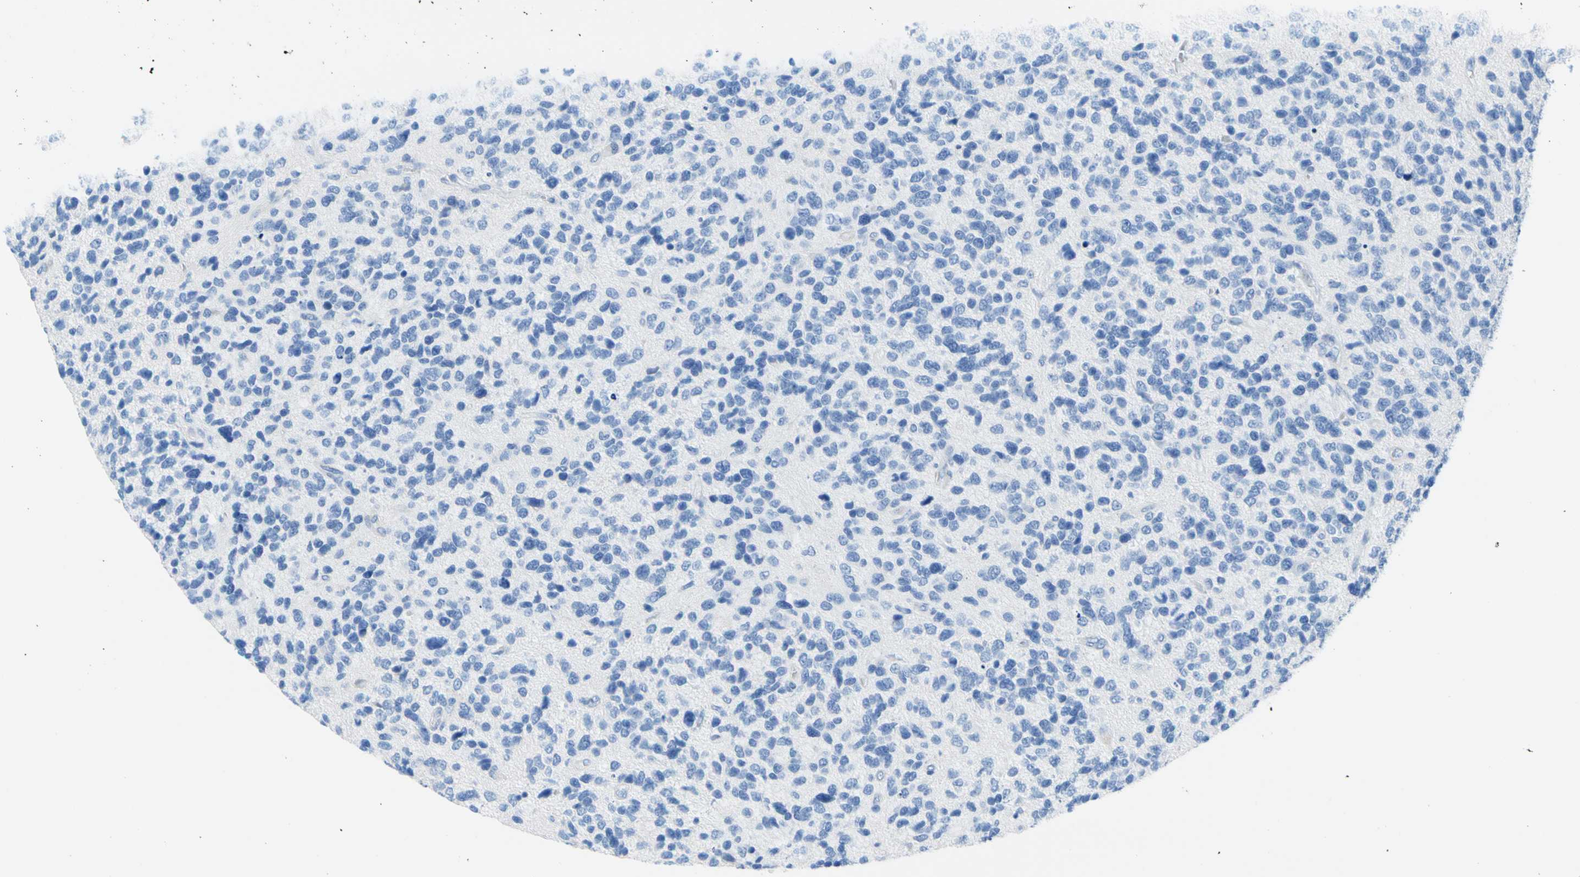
{"staining": {"intensity": "negative", "quantity": "none", "location": "none"}, "tissue": "glioma", "cell_type": "Tumor cells", "image_type": "cancer", "snomed": [{"axis": "morphology", "description": "Glioma, malignant, High grade"}, {"axis": "topography", "description": "Brain"}], "caption": "Malignant high-grade glioma stained for a protein using immunohistochemistry demonstrates no staining tumor cells.", "gene": "CEL", "patient": {"sex": "female", "age": 58}}